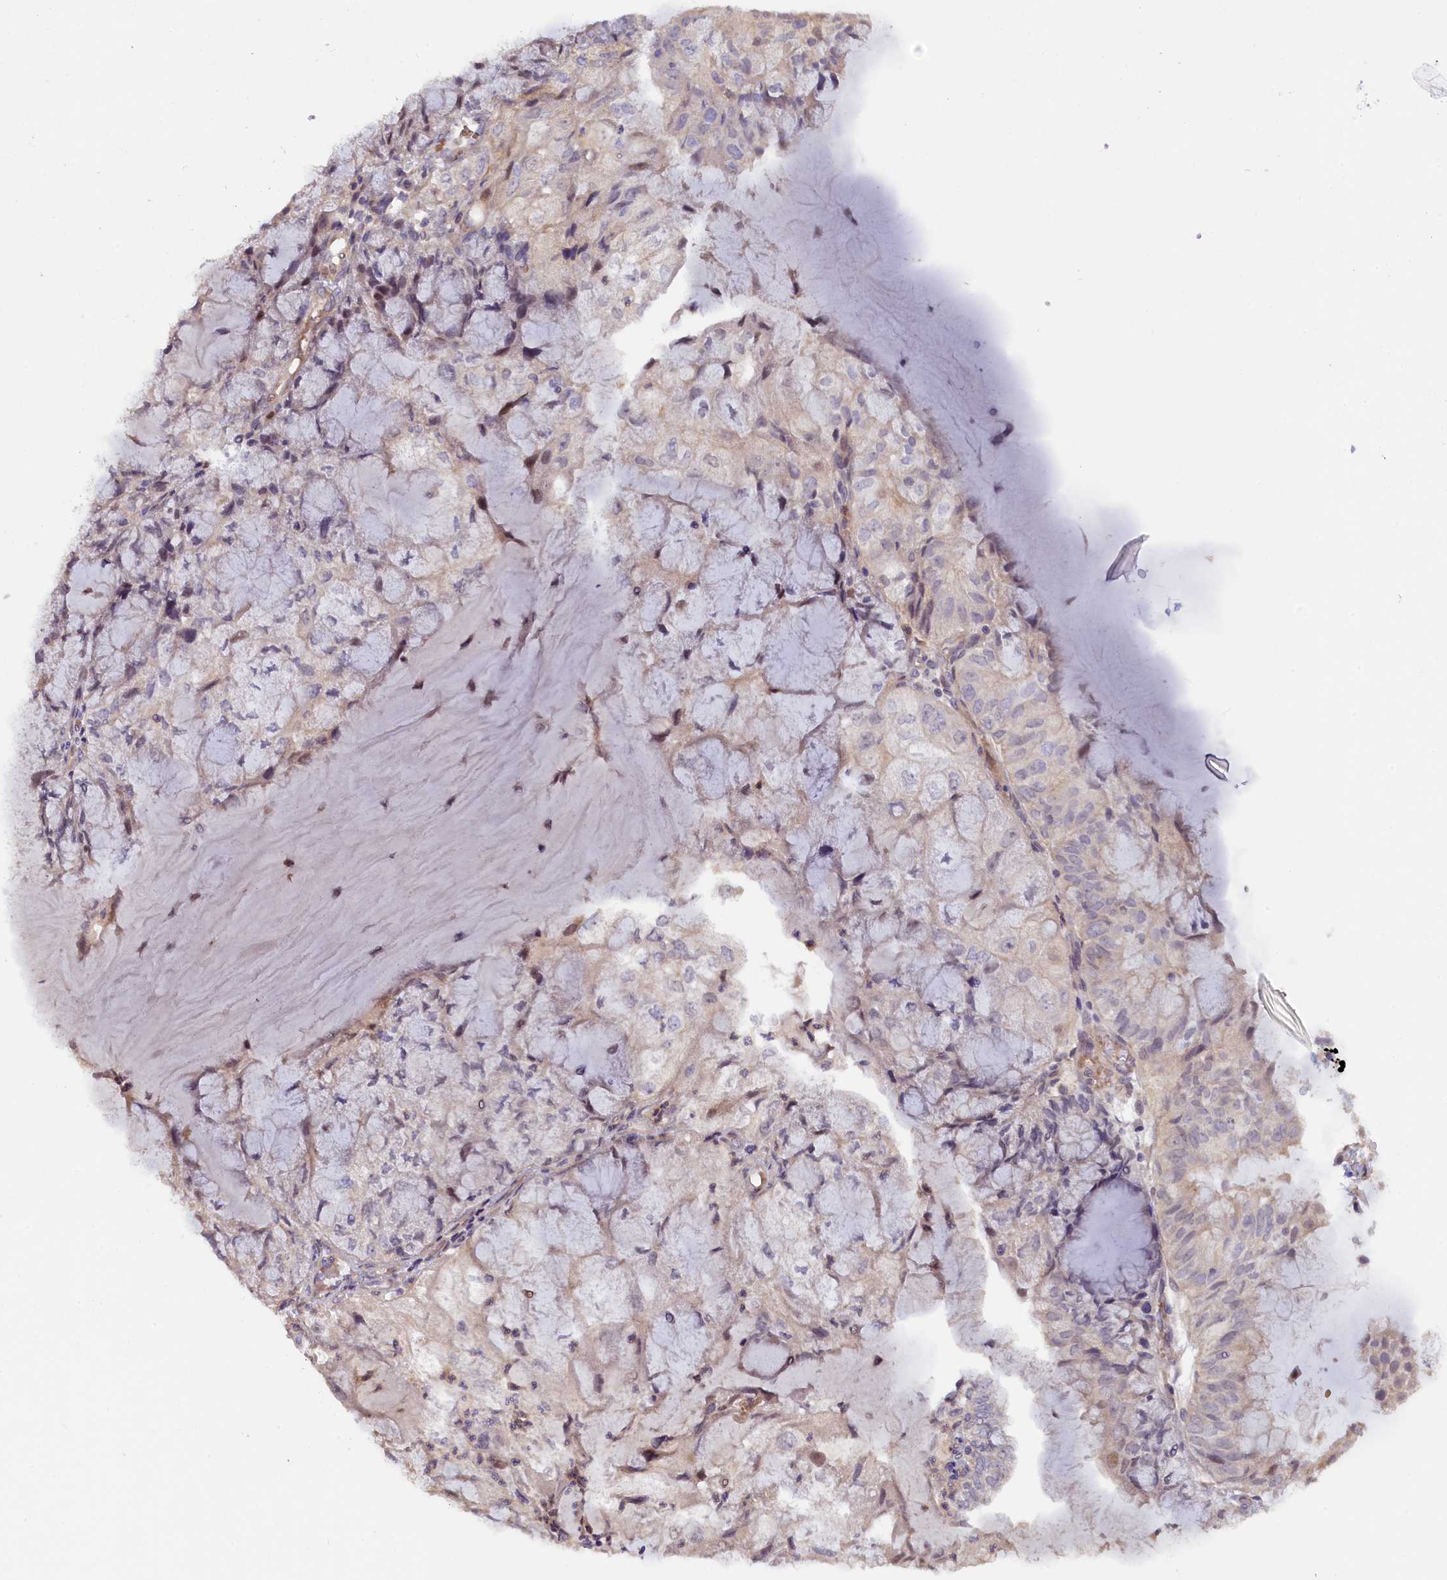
{"staining": {"intensity": "negative", "quantity": "none", "location": "none"}, "tissue": "endometrial cancer", "cell_type": "Tumor cells", "image_type": "cancer", "snomed": [{"axis": "morphology", "description": "Adenocarcinoma, NOS"}, {"axis": "topography", "description": "Endometrium"}], "caption": "Histopathology image shows no protein positivity in tumor cells of adenocarcinoma (endometrial) tissue.", "gene": "MYO16", "patient": {"sex": "female", "age": 81}}